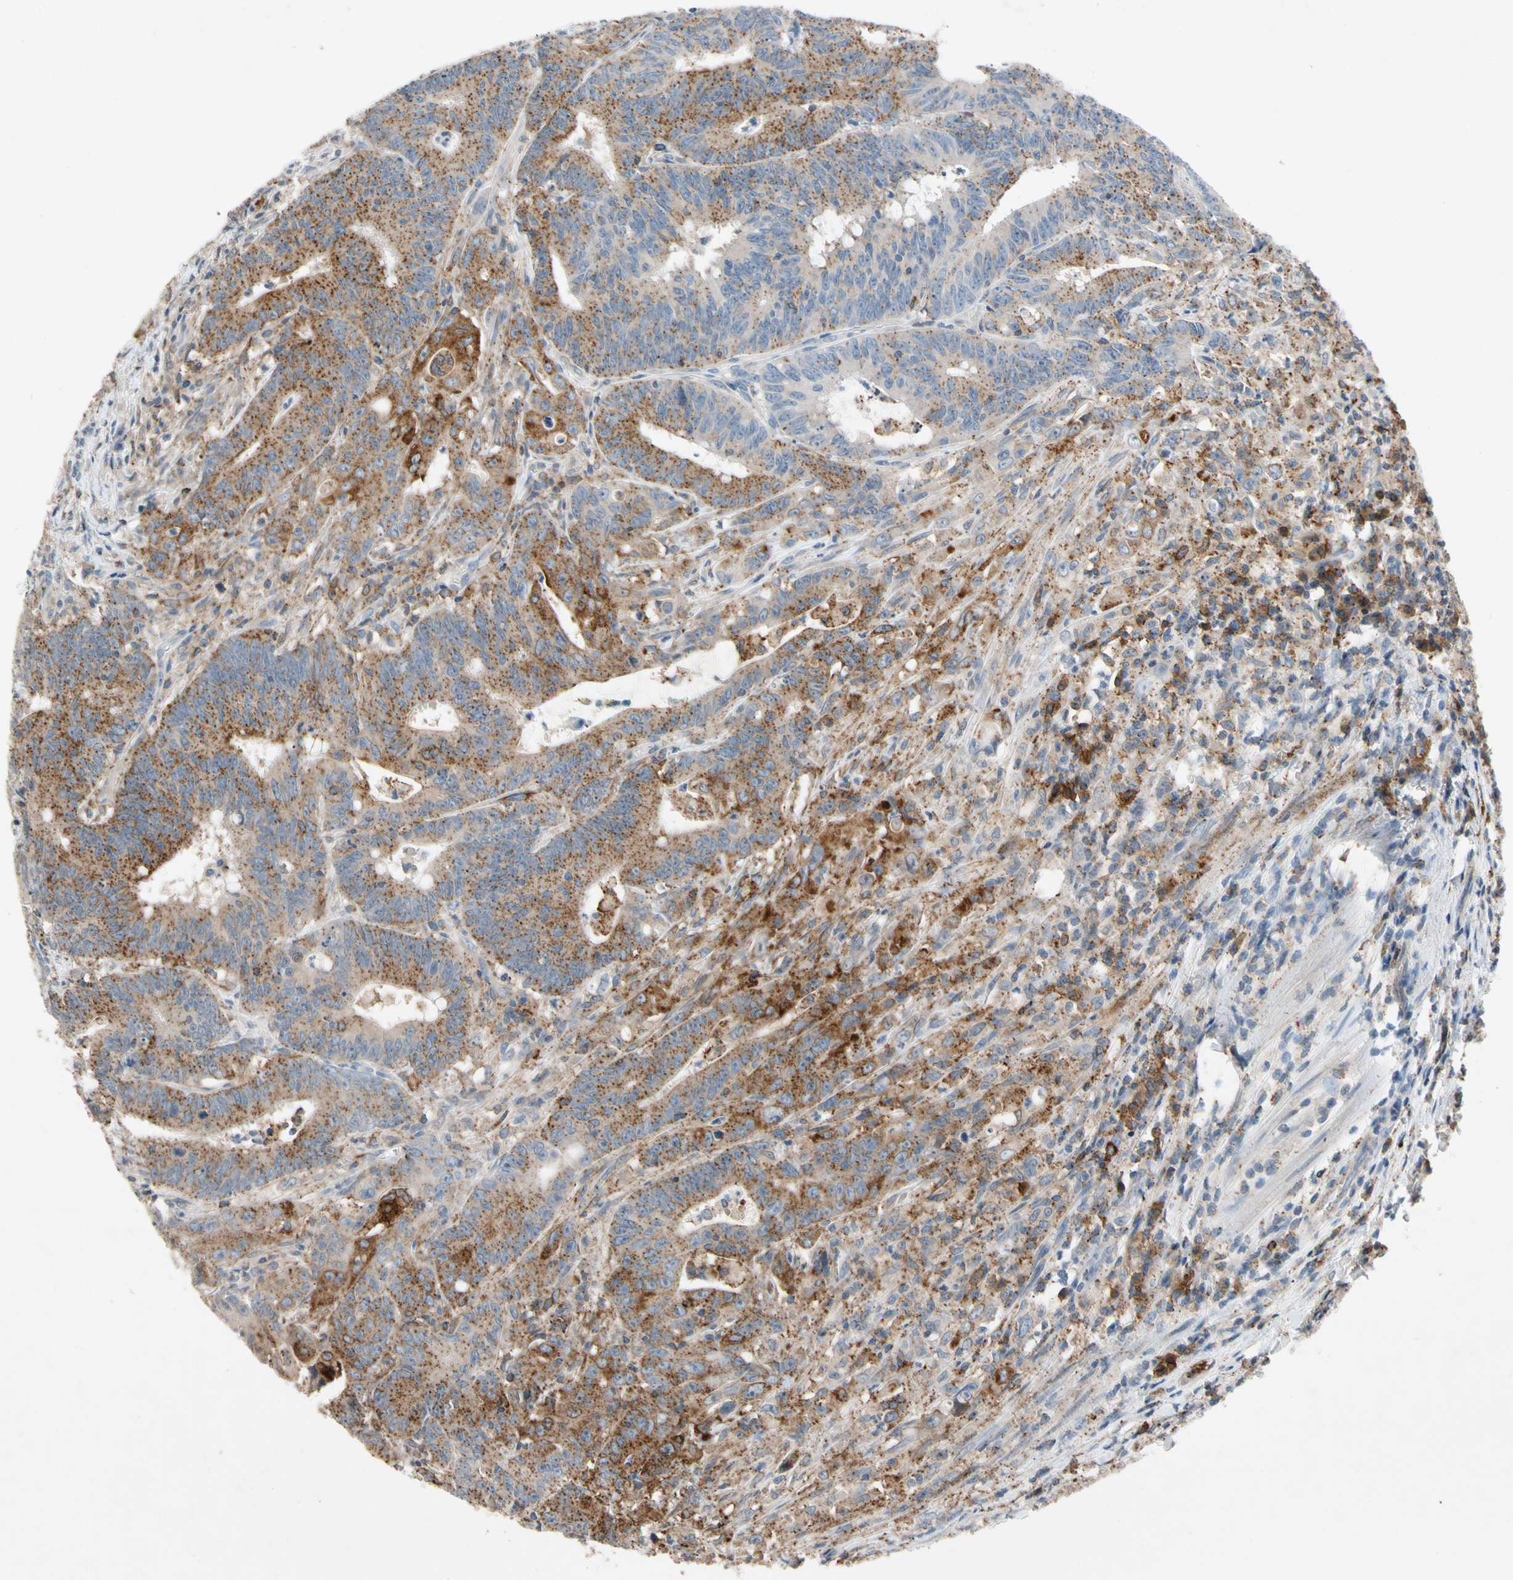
{"staining": {"intensity": "strong", "quantity": "25%-75%", "location": "cytoplasmic/membranous"}, "tissue": "colorectal cancer", "cell_type": "Tumor cells", "image_type": "cancer", "snomed": [{"axis": "morphology", "description": "Adenocarcinoma, NOS"}, {"axis": "topography", "description": "Colon"}], "caption": "Human adenocarcinoma (colorectal) stained with a brown dye reveals strong cytoplasmic/membranous positive expression in about 25%-75% of tumor cells.", "gene": "NDFIP2", "patient": {"sex": "male", "age": 45}}